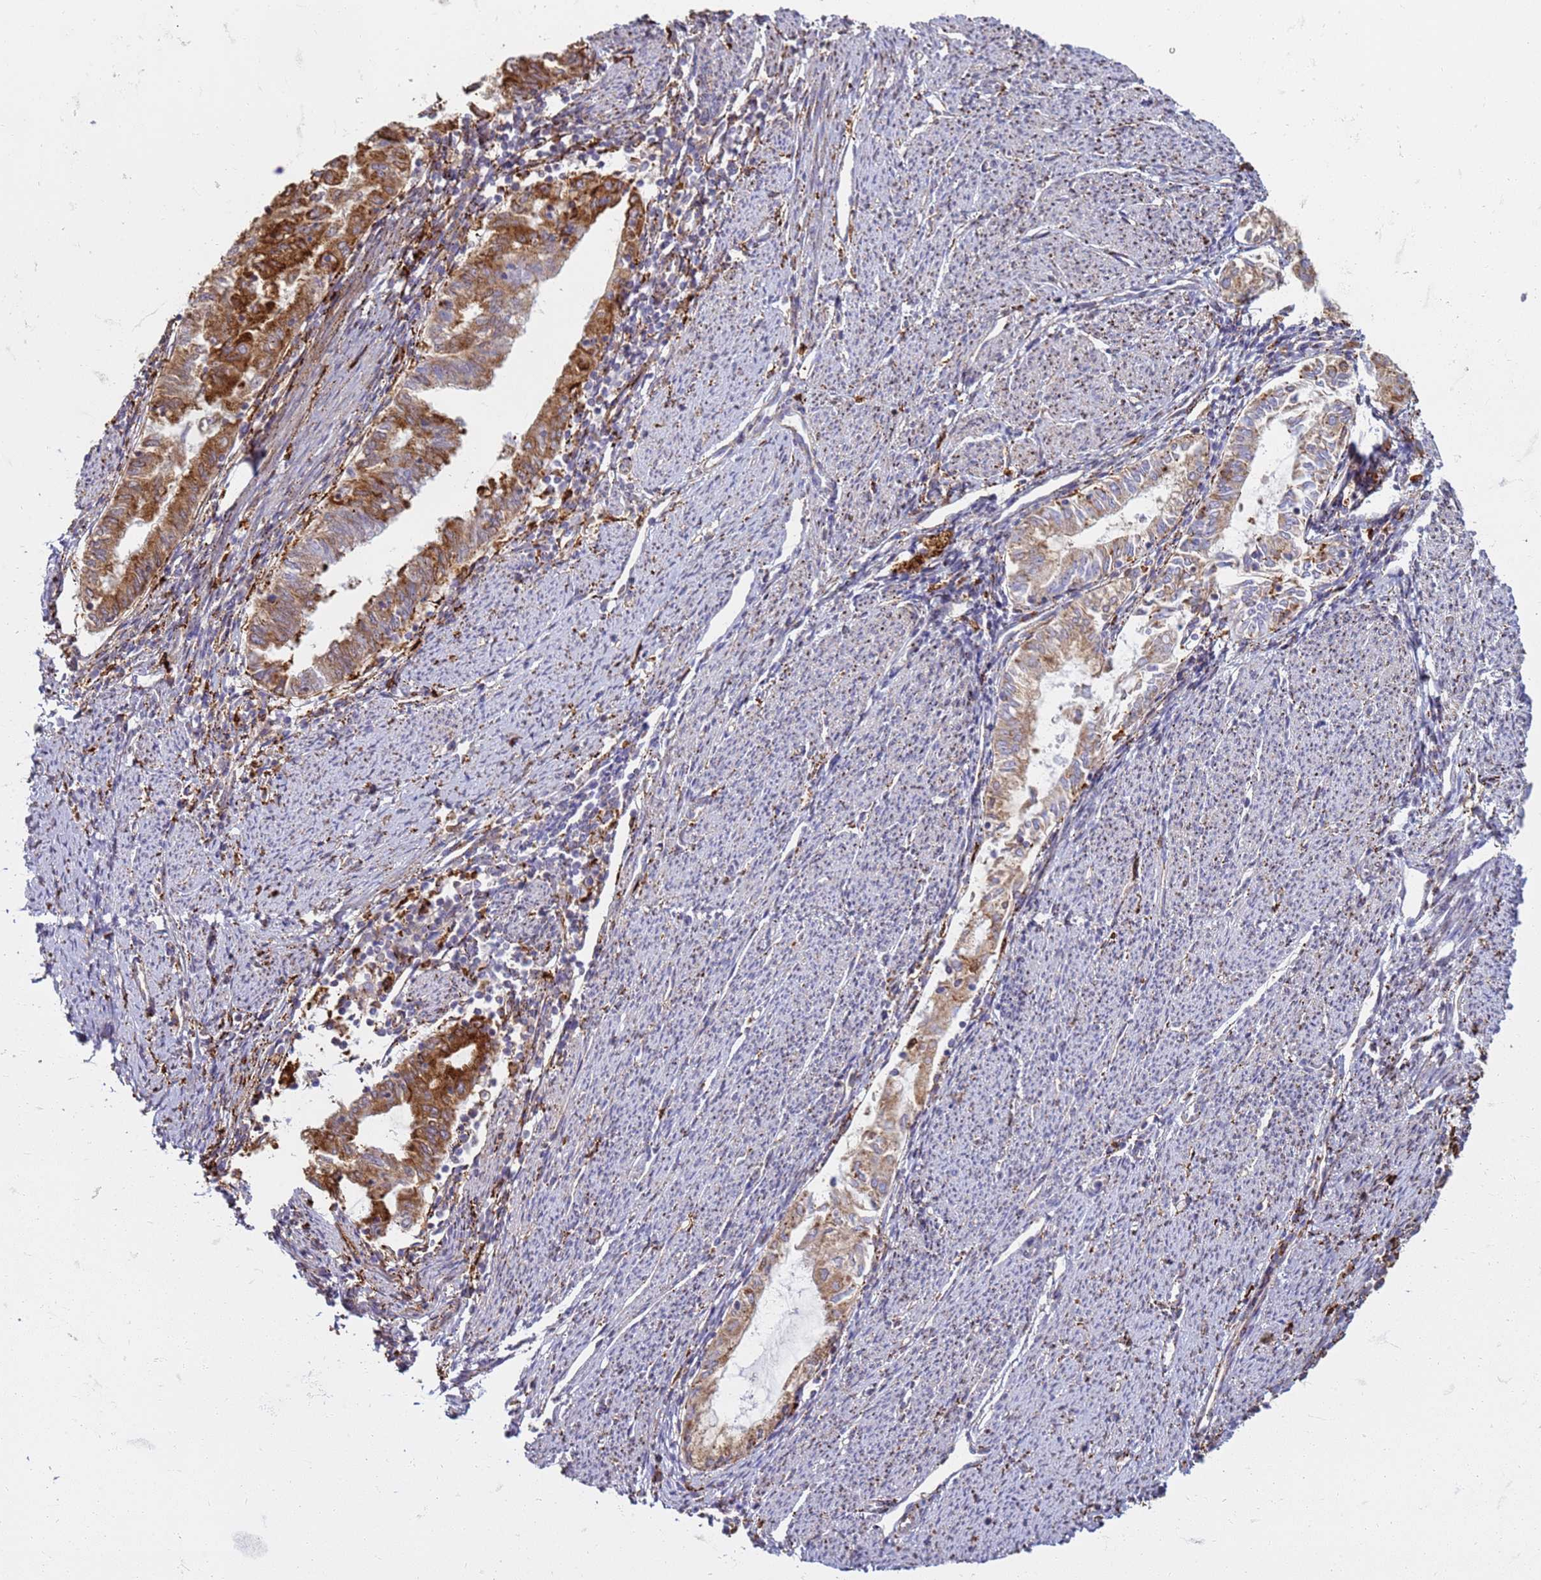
{"staining": {"intensity": "moderate", "quantity": "25%-75%", "location": "cytoplasmic/membranous"}, "tissue": "endometrial cancer", "cell_type": "Tumor cells", "image_type": "cancer", "snomed": [{"axis": "morphology", "description": "Adenocarcinoma, NOS"}, {"axis": "topography", "description": "Endometrium"}], "caption": "Immunohistochemistry image of neoplastic tissue: human adenocarcinoma (endometrial) stained using immunohistochemistry (IHC) reveals medium levels of moderate protein expression localized specifically in the cytoplasmic/membranous of tumor cells, appearing as a cytoplasmic/membranous brown color.", "gene": "PDK3", "patient": {"sex": "female", "age": 79}}